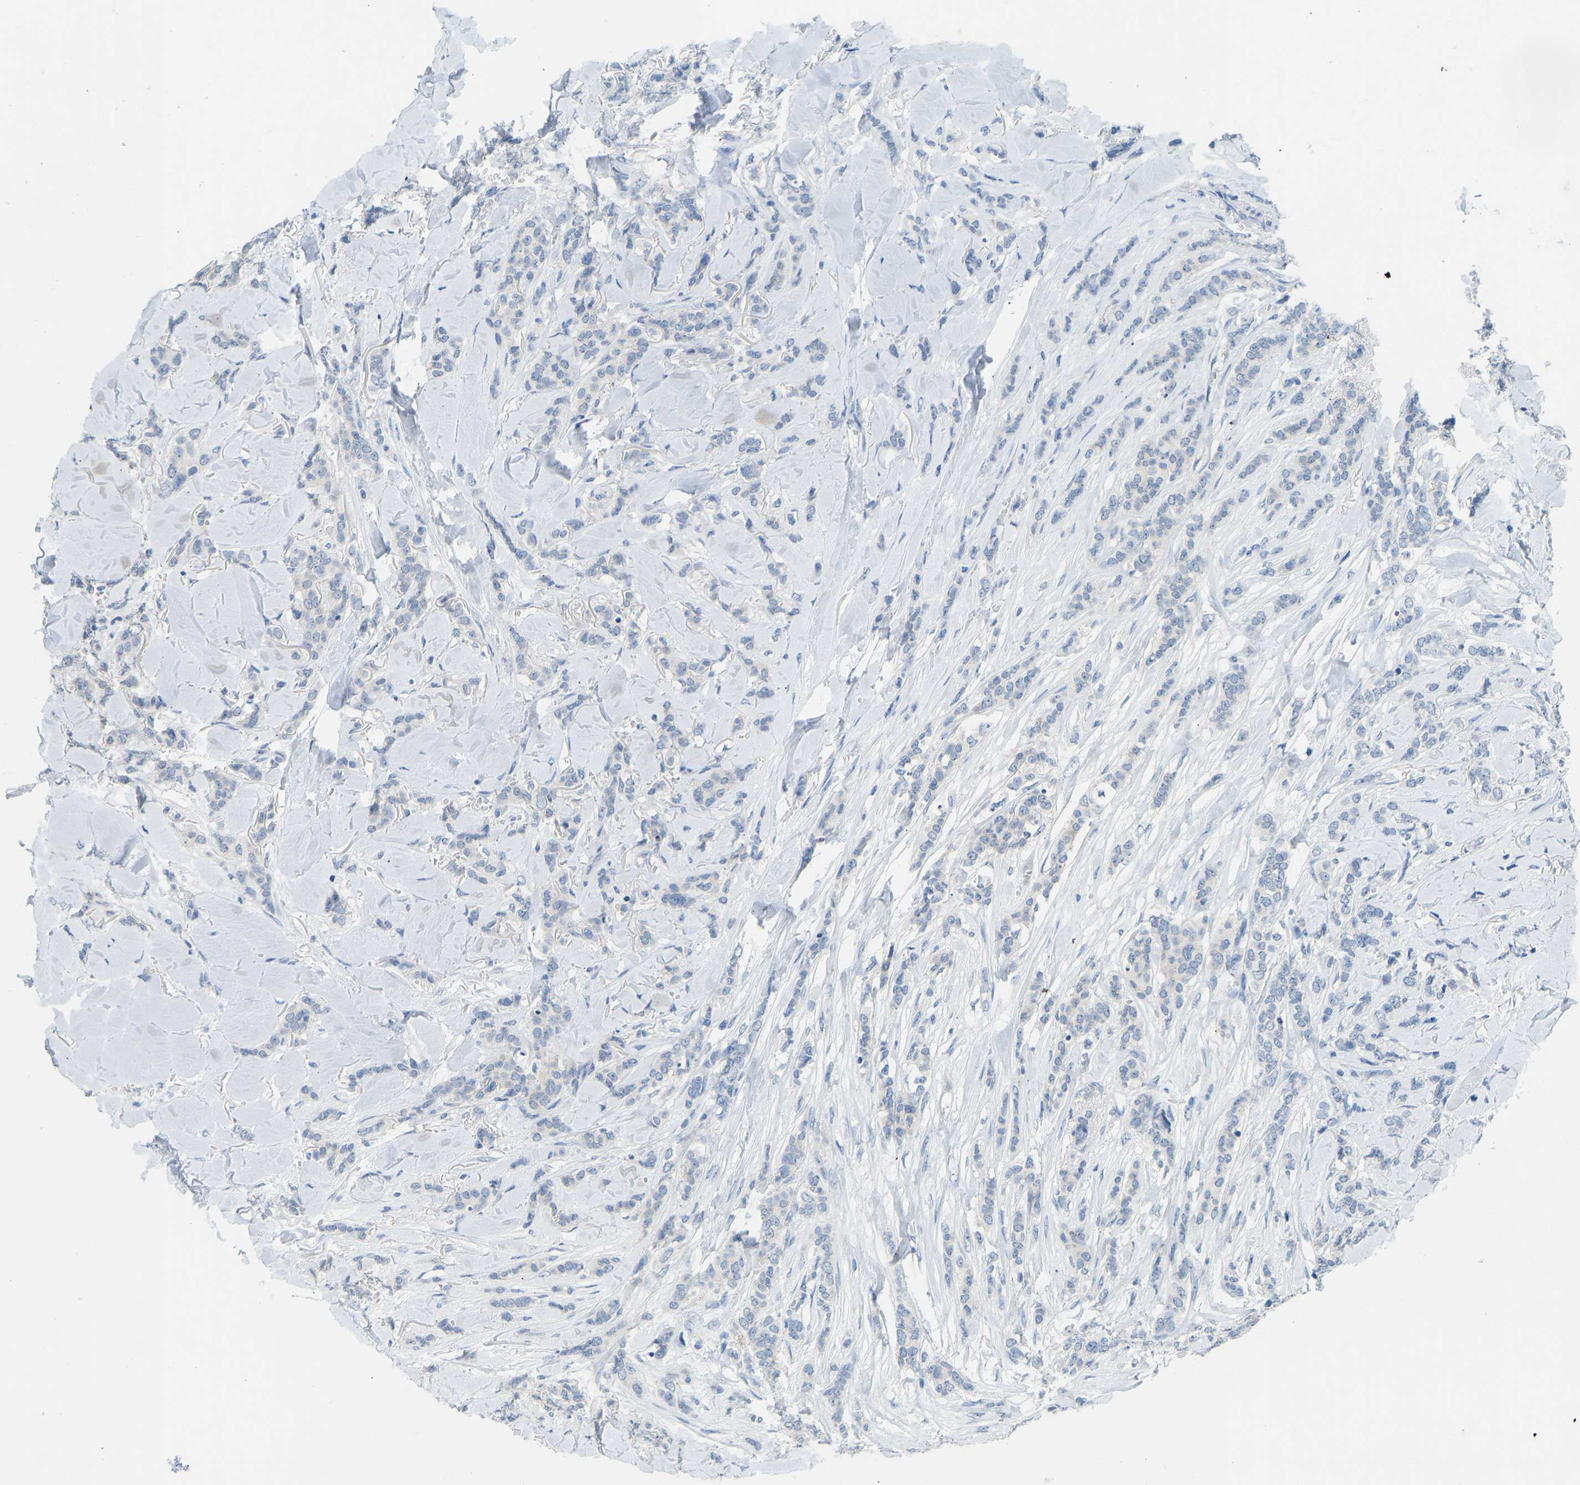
{"staining": {"intensity": "negative", "quantity": "none", "location": "none"}, "tissue": "breast cancer", "cell_type": "Tumor cells", "image_type": "cancer", "snomed": [{"axis": "morphology", "description": "Lobular carcinoma"}, {"axis": "topography", "description": "Skin"}, {"axis": "topography", "description": "Breast"}], "caption": "Histopathology image shows no protein expression in tumor cells of lobular carcinoma (breast) tissue.", "gene": "ATP1A1", "patient": {"sex": "female", "age": 46}}